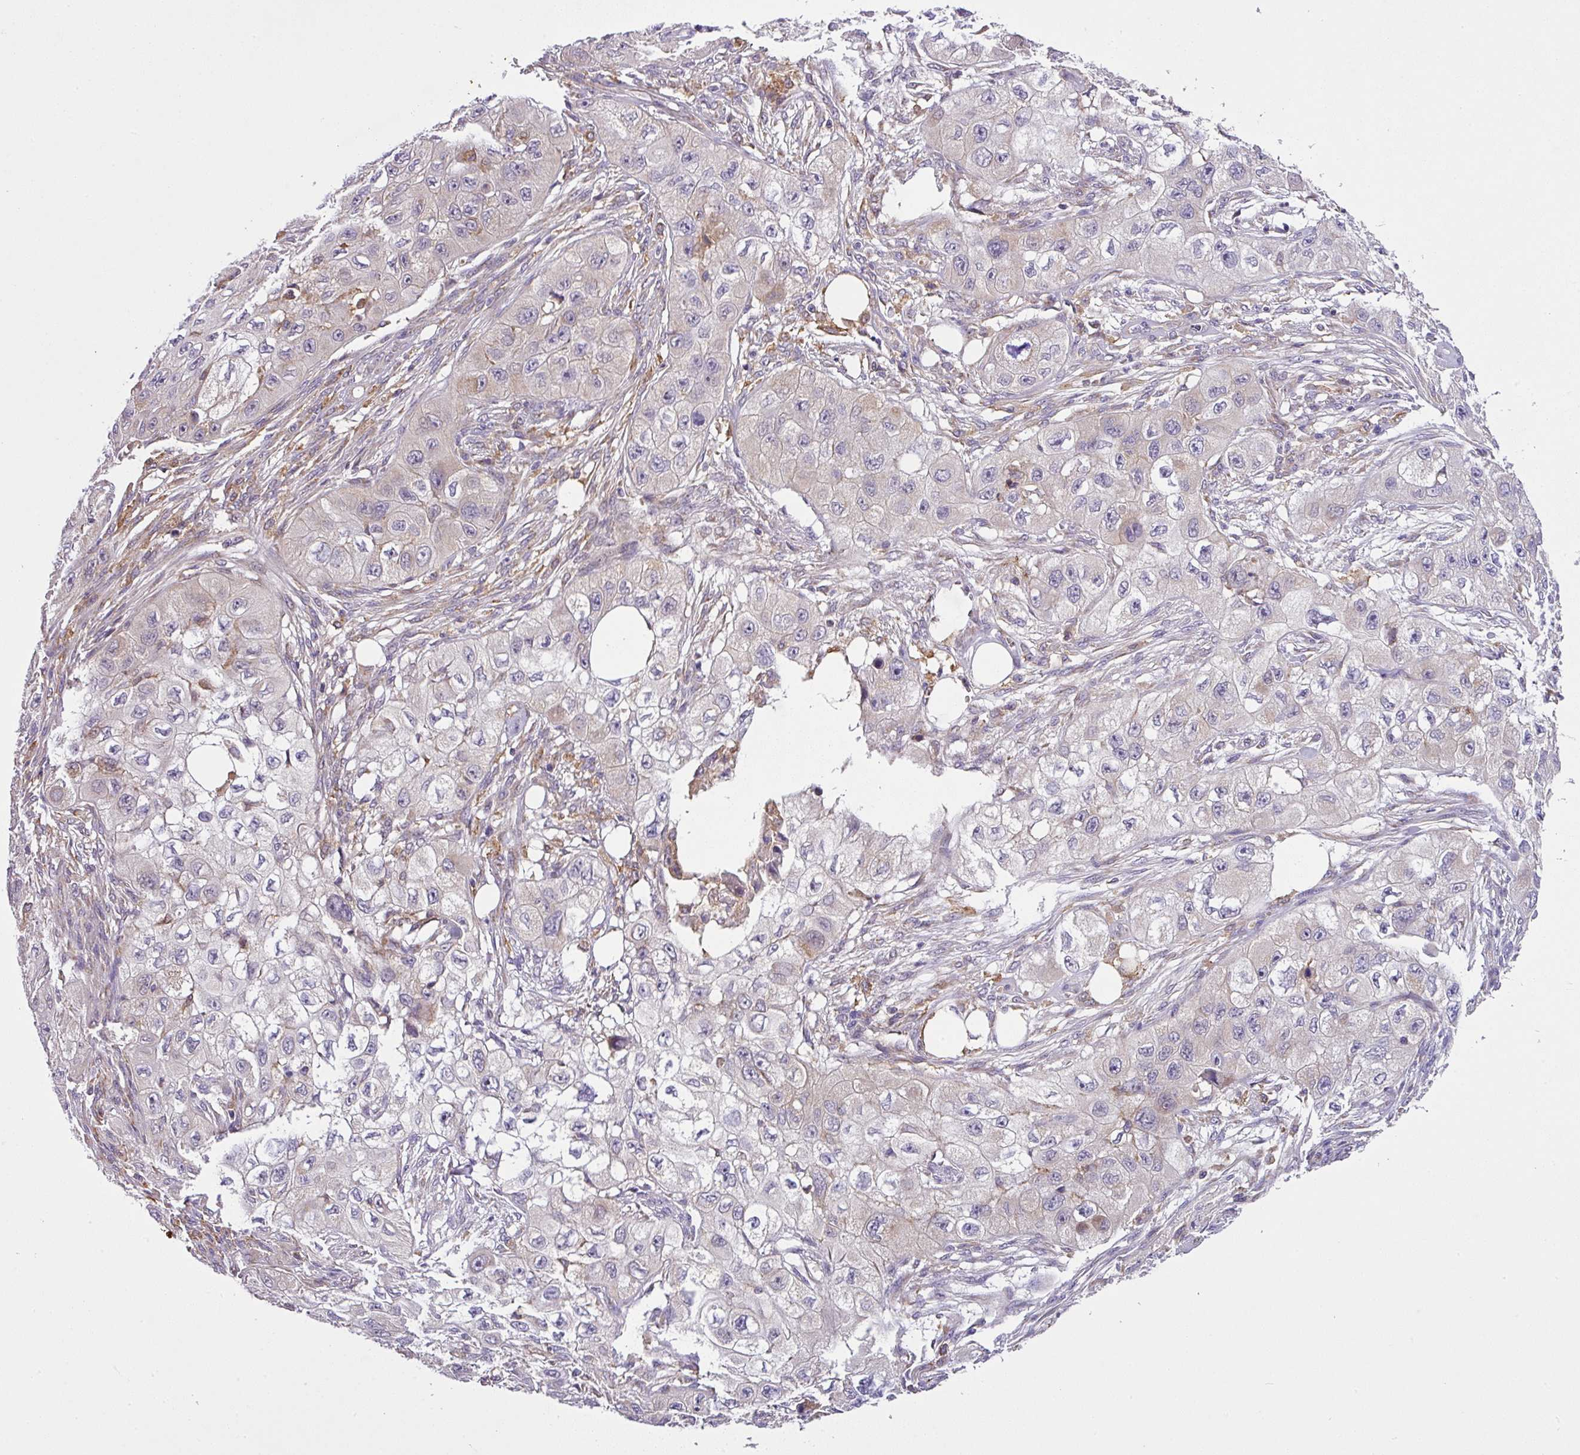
{"staining": {"intensity": "weak", "quantity": "<25%", "location": "cytoplasmic/membranous"}, "tissue": "skin cancer", "cell_type": "Tumor cells", "image_type": "cancer", "snomed": [{"axis": "morphology", "description": "Squamous cell carcinoma, NOS"}, {"axis": "topography", "description": "Skin"}, {"axis": "topography", "description": "Subcutis"}], "caption": "High magnification brightfield microscopy of skin cancer stained with DAB (brown) and counterstained with hematoxylin (blue): tumor cells show no significant positivity. (DAB (3,3'-diaminobenzidine) immunohistochemistry (IHC) visualized using brightfield microscopy, high magnification).", "gene": "ZNF513", "patient": {"sex": "male", "age": 73}}